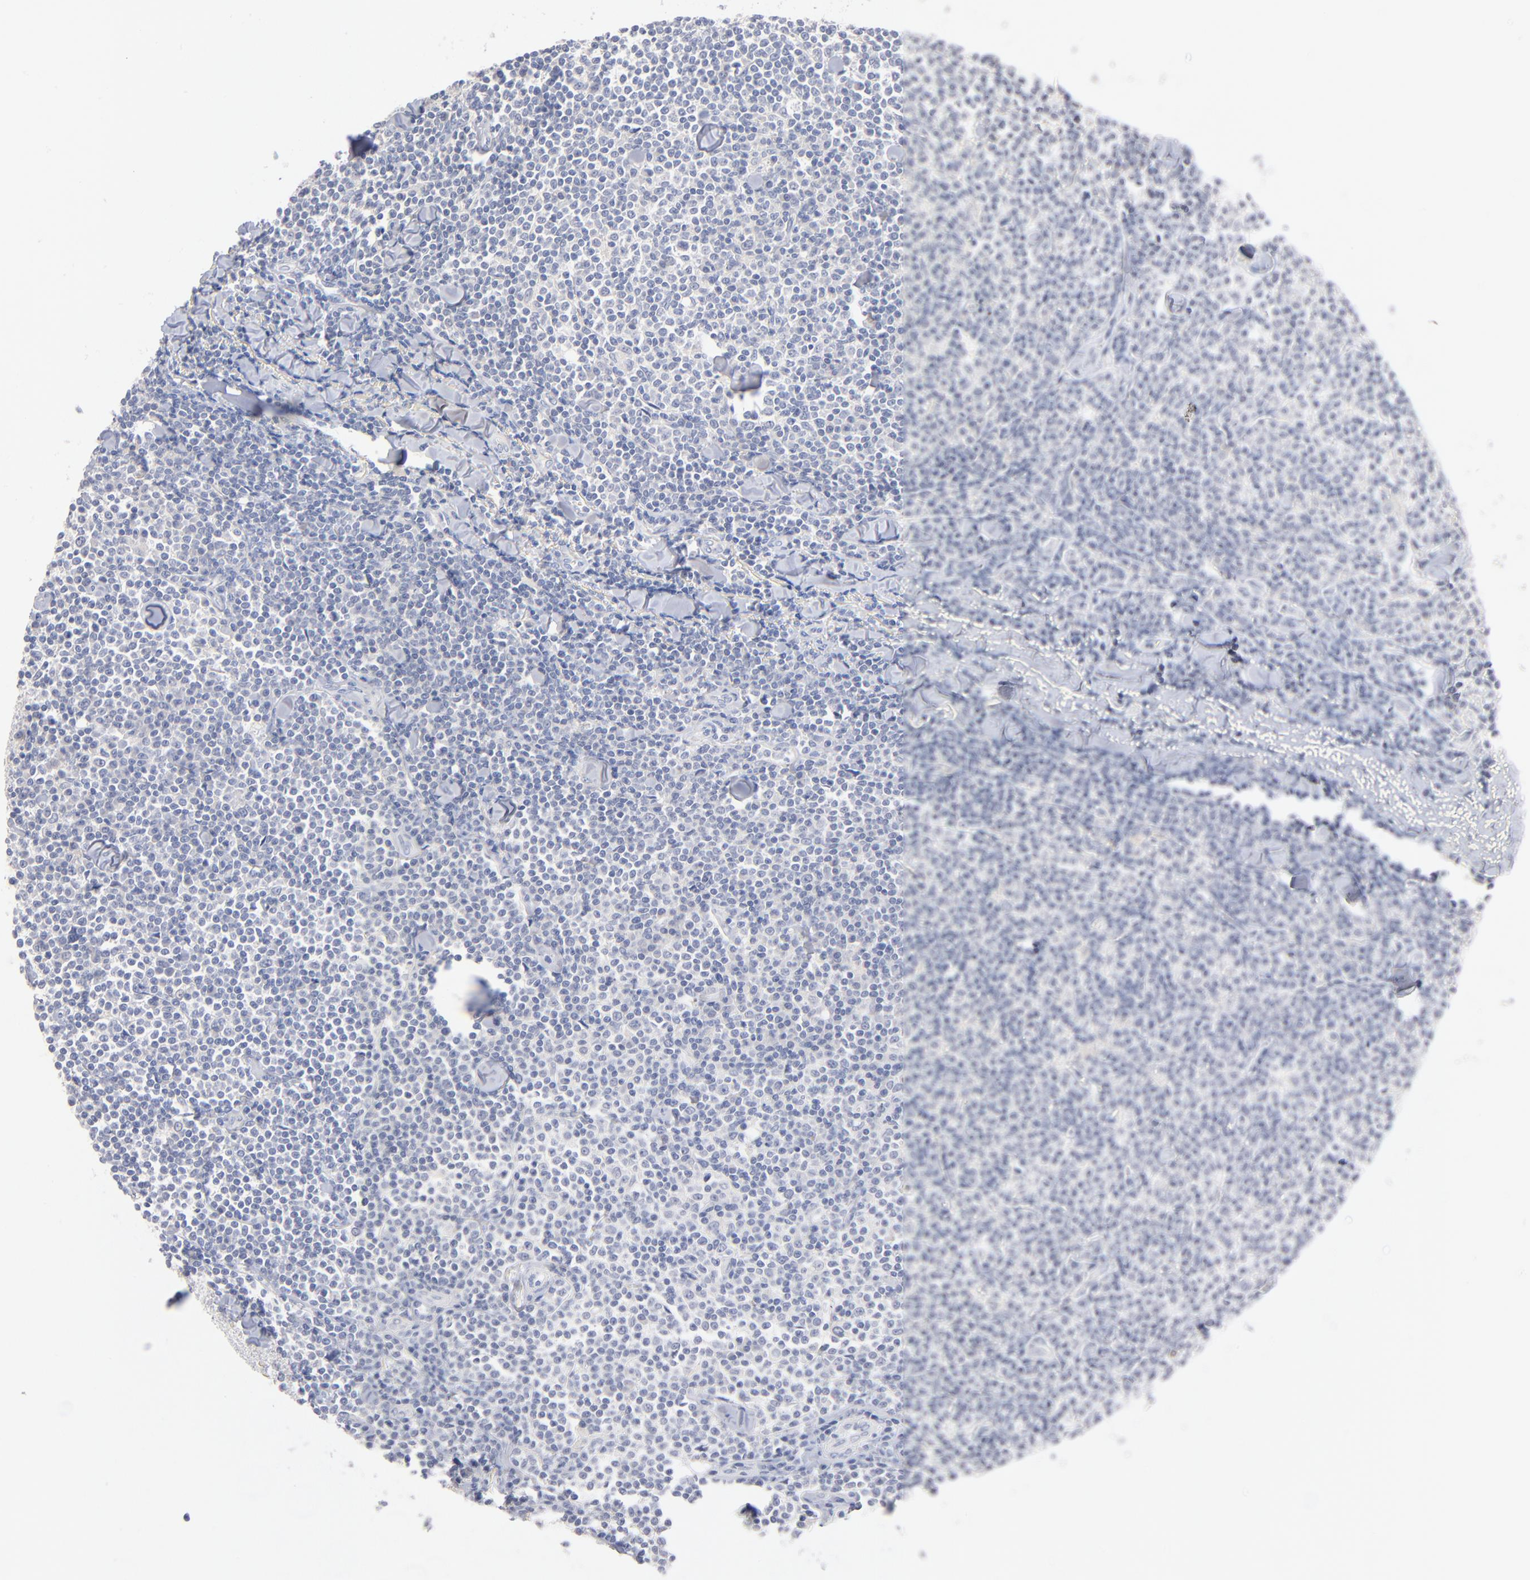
{"staining": {"intensity": "negative", "quantity": "none", "location": "none"}, "tissue": "lymphoma", "cell_type": "Tumor cells", "image_type": "cancer", "snomed": [{"axis": "morphology", "description": "Malignant lymphoma, non-Hodgkin's type, Low grade"}, {"axis": "topography", "description": "Soft tissue"}], "caption": "There is no significant expression in tumor cells of low-grade malignant lymphoma, non-Hodgkin's type. (Stains: DAB immunohistochemistry with hematoxylin counter stain, Microscopy: brightfield microscopy at high magnification).", "gene": "F12", "patient": {"sex": "male", "age": 92}}